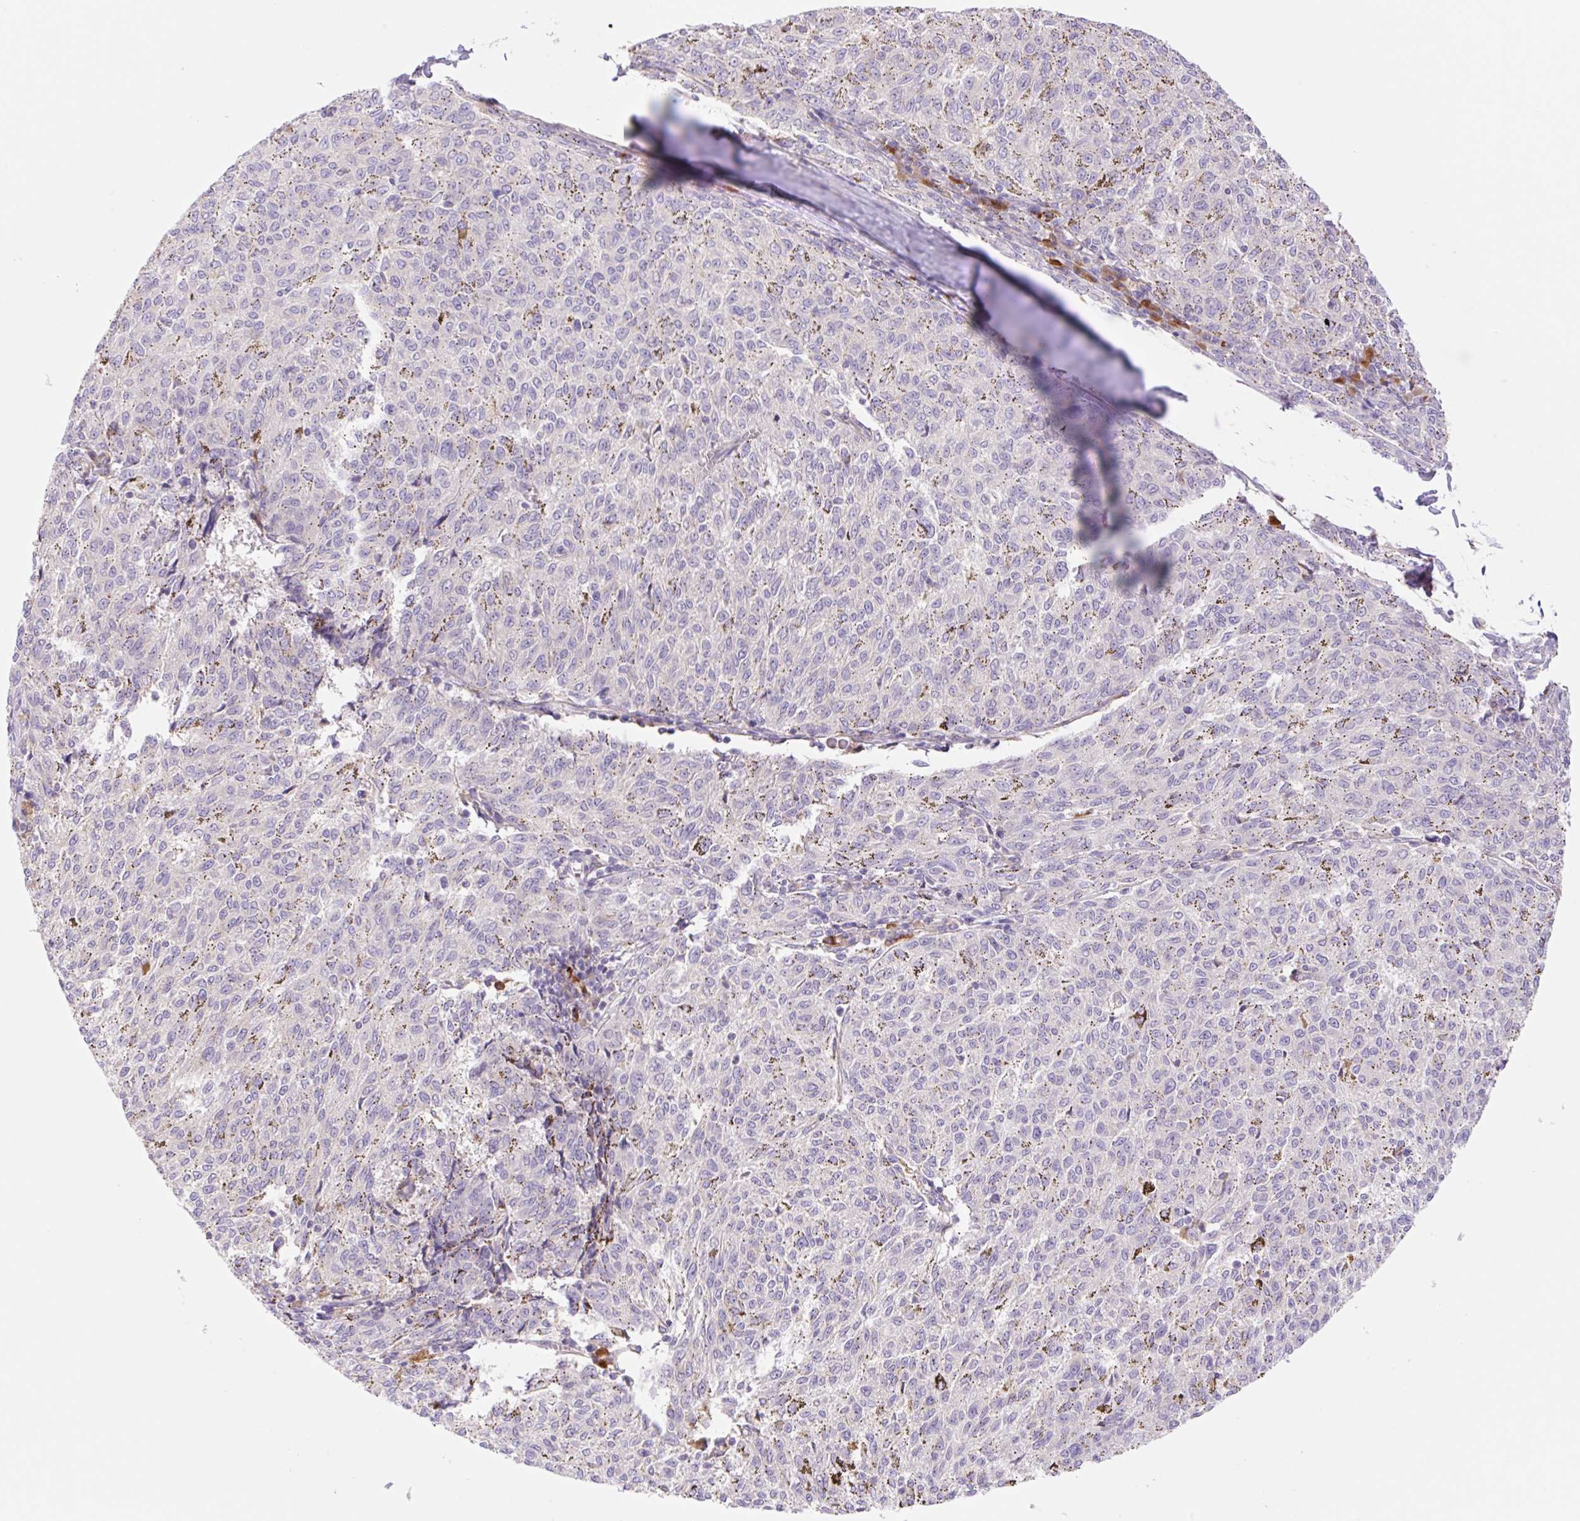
{"staining": {"intensity": "weak", "quantity": "25%-75%", "location": "cytoplasmic/membranous"}, "tissue": "melanoma", "cell_type": "Tumor cells", "image_type": "cancer", "snomed": [{"axis": "morphology", "description": "Malignant melanoma, NOS"}, {"axis": "topography", "description": "Skin"}], "caption": "Weak cytoplasmic/membranous staining for a protein is appreciated in approximately 25%-75% of tumor cells of melanoma using IHC.", "gene": "DENND5A", "patient": {"sex": "female", "age": 72}}